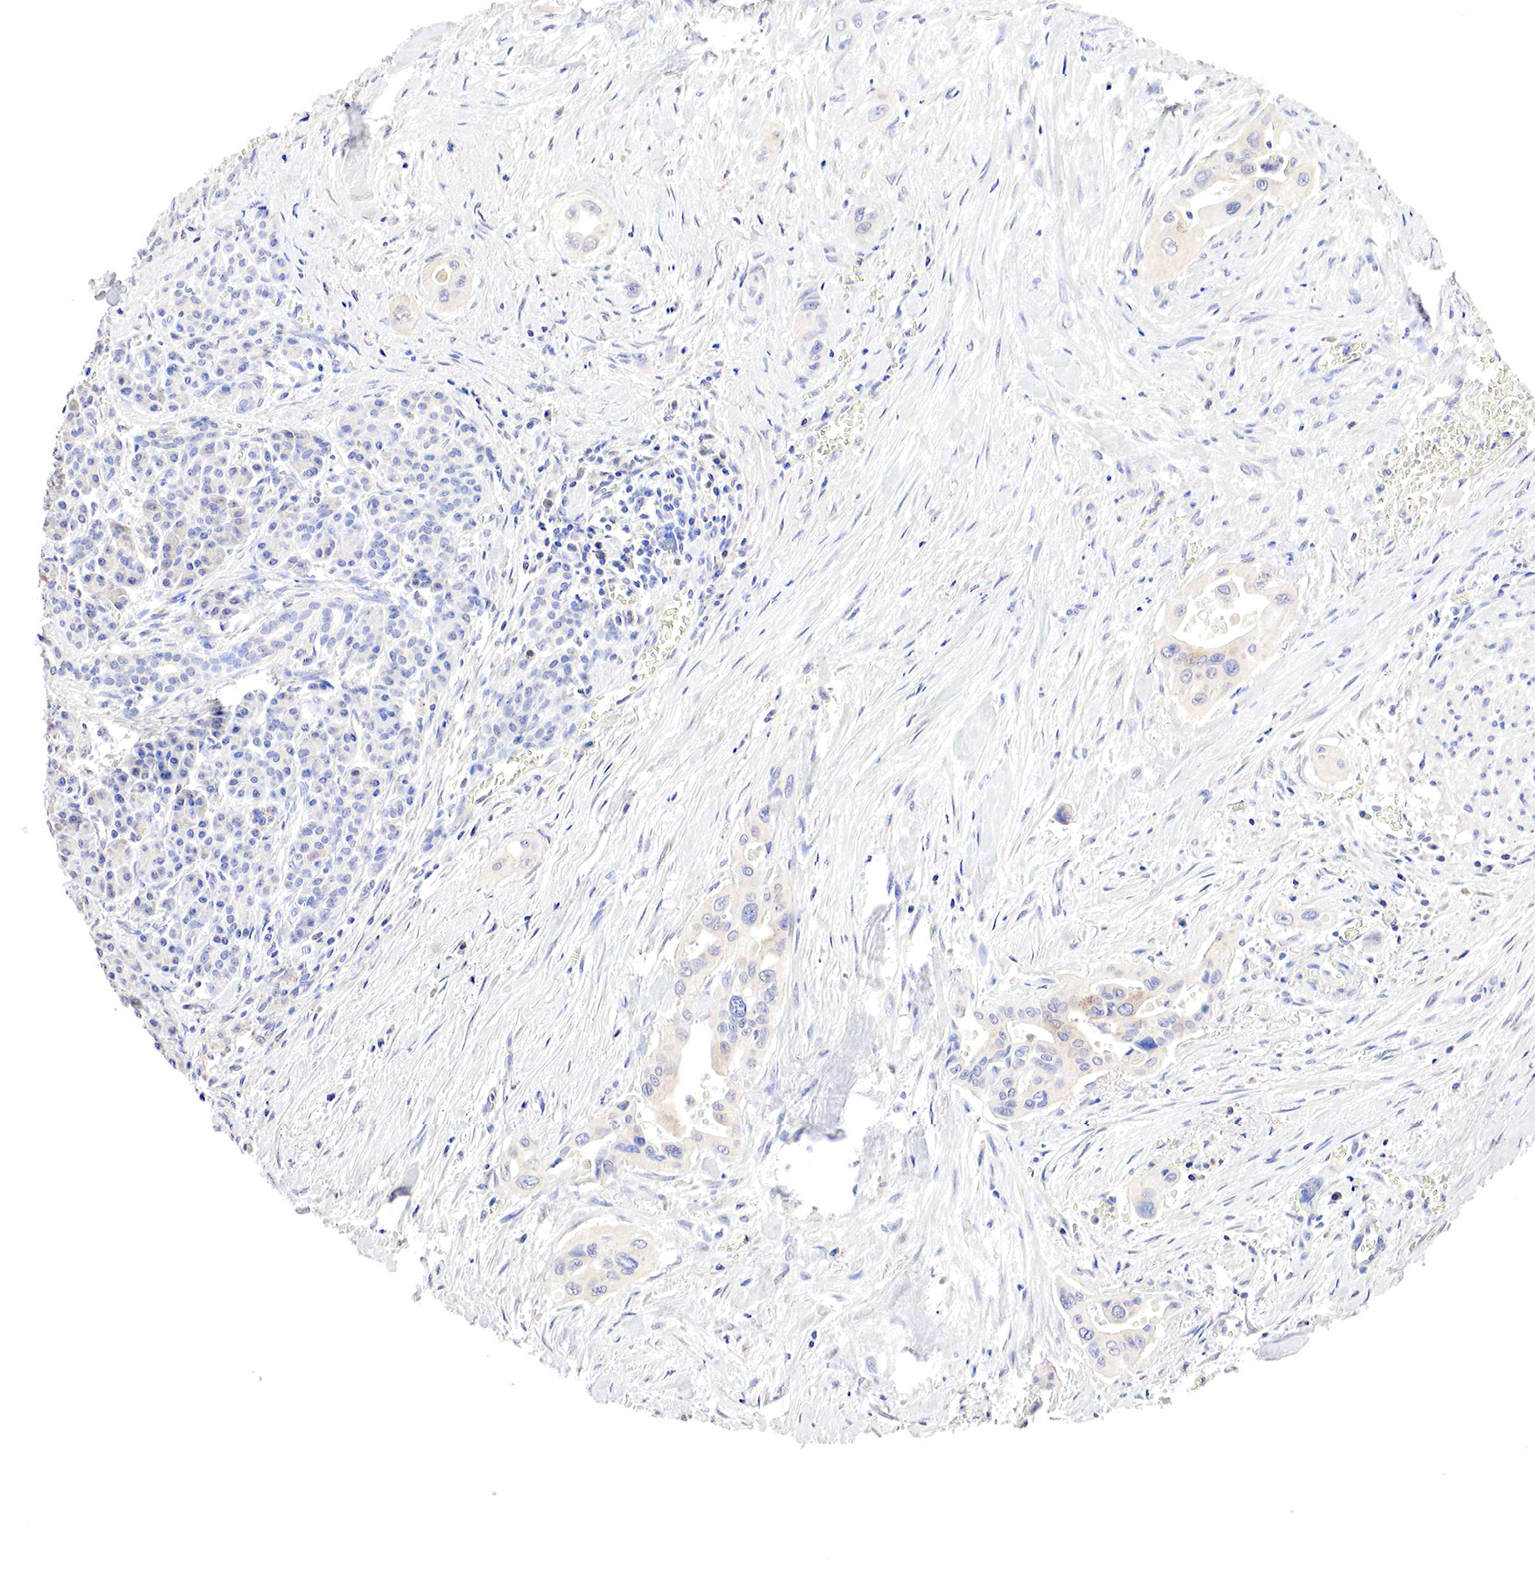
{"staining": {"intensity": "moderate", "quantity": "25%-75%", "location": "cytoplasmic/membranous"}, "tissue": "pancreatic cancer", "cell_type": "Tumor cells", "image_type": "cancer", "snomed": [{"axis": "morphology", "description": "Adenocarcinoma, NOS"}, {"axis": "topography", "description": "Pancreas"}], "caption": "Pancreatic cancer (adenocarcinoma) stained for a protein (brown) reveals moderate cytoplasmic/membranous positive positivity in about 25%-75% of tumor cells.", "gene": "GATA1", "patient": {"sex": "male", "age": 77}}